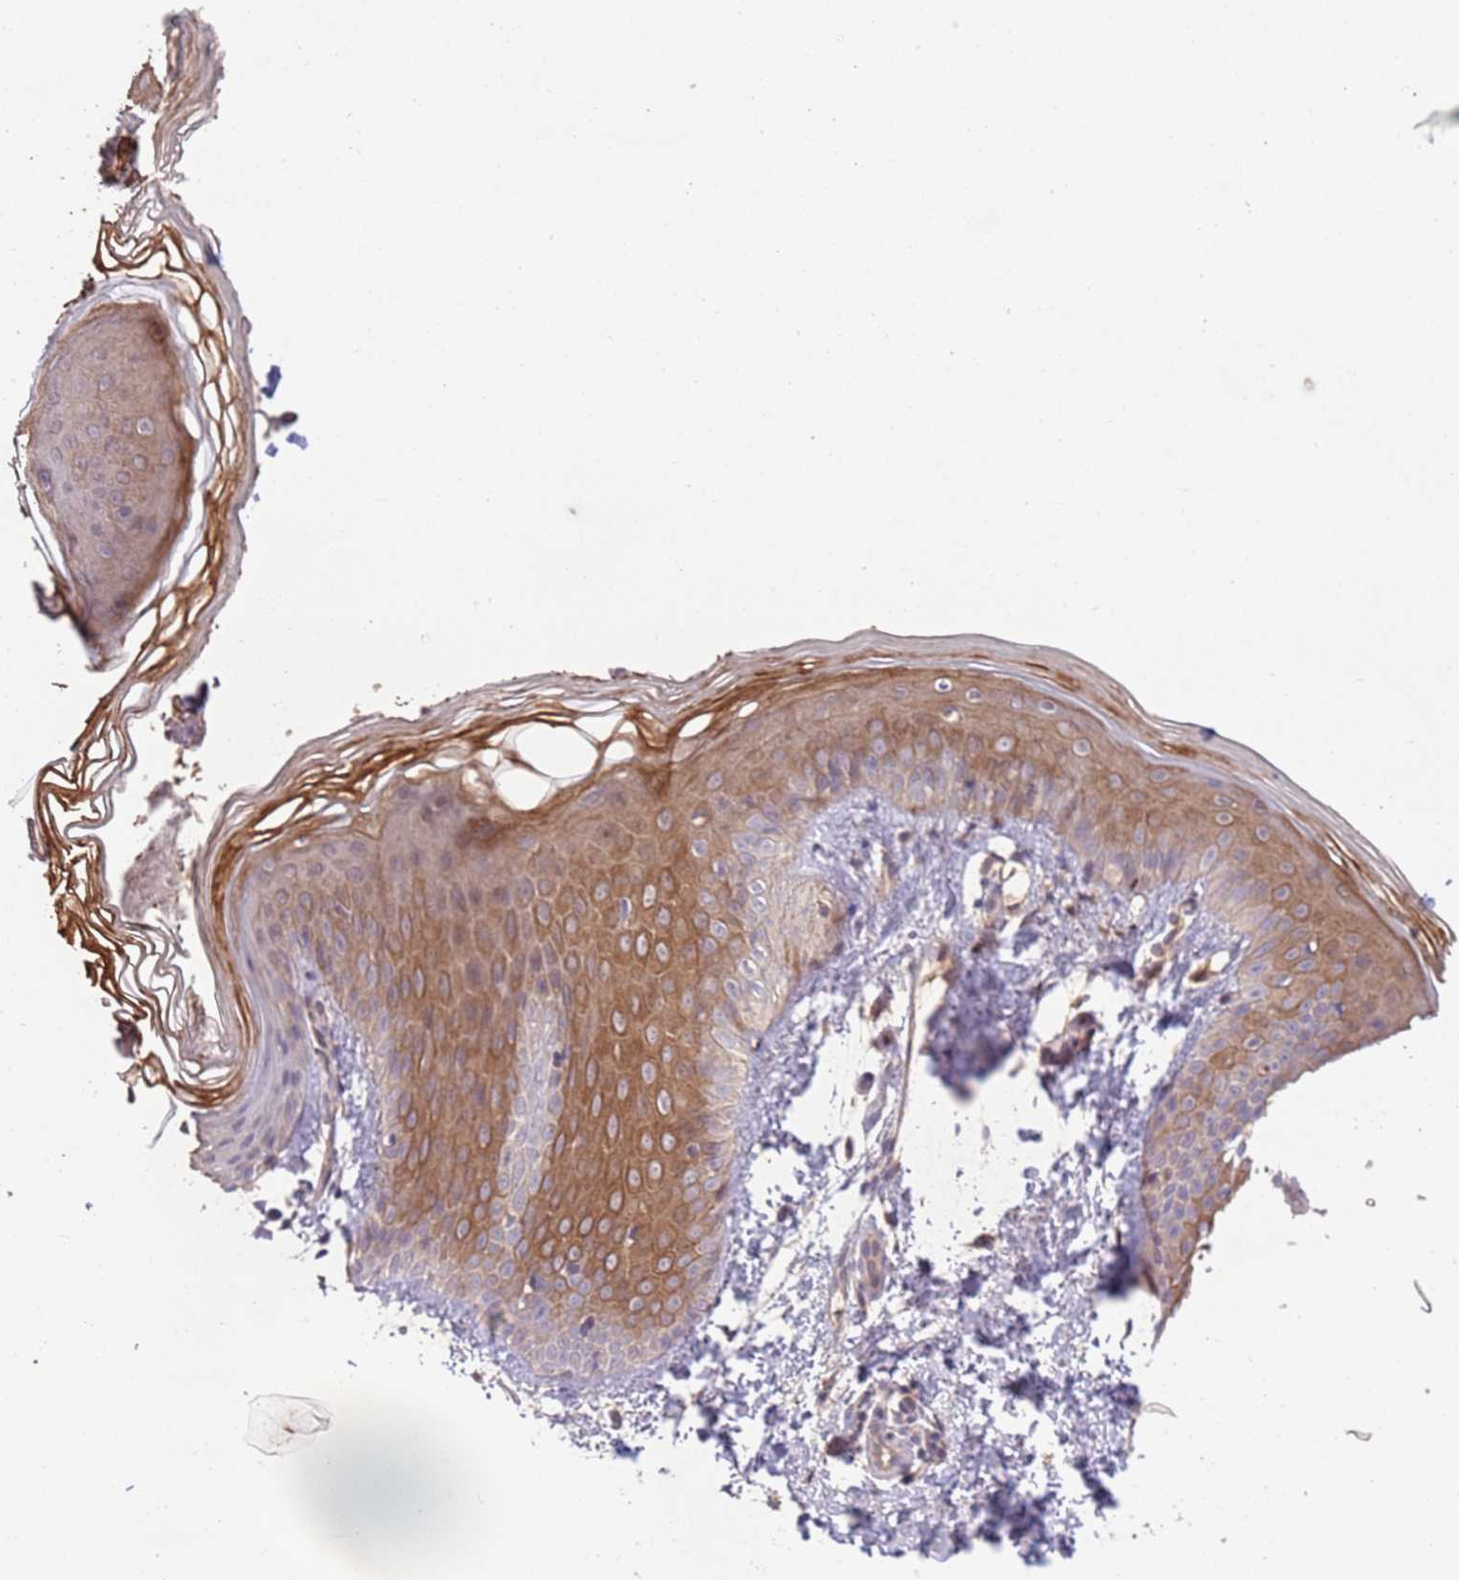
{"staining": {"intensity": "moderate", "quantity": ">75%", "location": "cytoplasmic/membranous"}, "tissue": "skin", "cell_type": "Epidermal cells", "image_type": "normal", "snomed": [{"axis": "morphology", "description": "Normal tissue, NOS"}, {"axis": "morphology", "description": "Inflammation, NOS"}, {"axis": "topography", "description": "Soft tissue"}, {"axis": "topography", "description": "Anal"}], "caption": "Immunohistochemistry image of normal skin: human skin stained using immunohistochemistry demonstrates medium levels of moderate protein expression localized specifically in the cytoplasmic/membranous of epidermal cells, appearing as a cytoplasmic/membranous brown color.", "gene": "MEI1", "patient": {"sex": "female", "age": 15}}